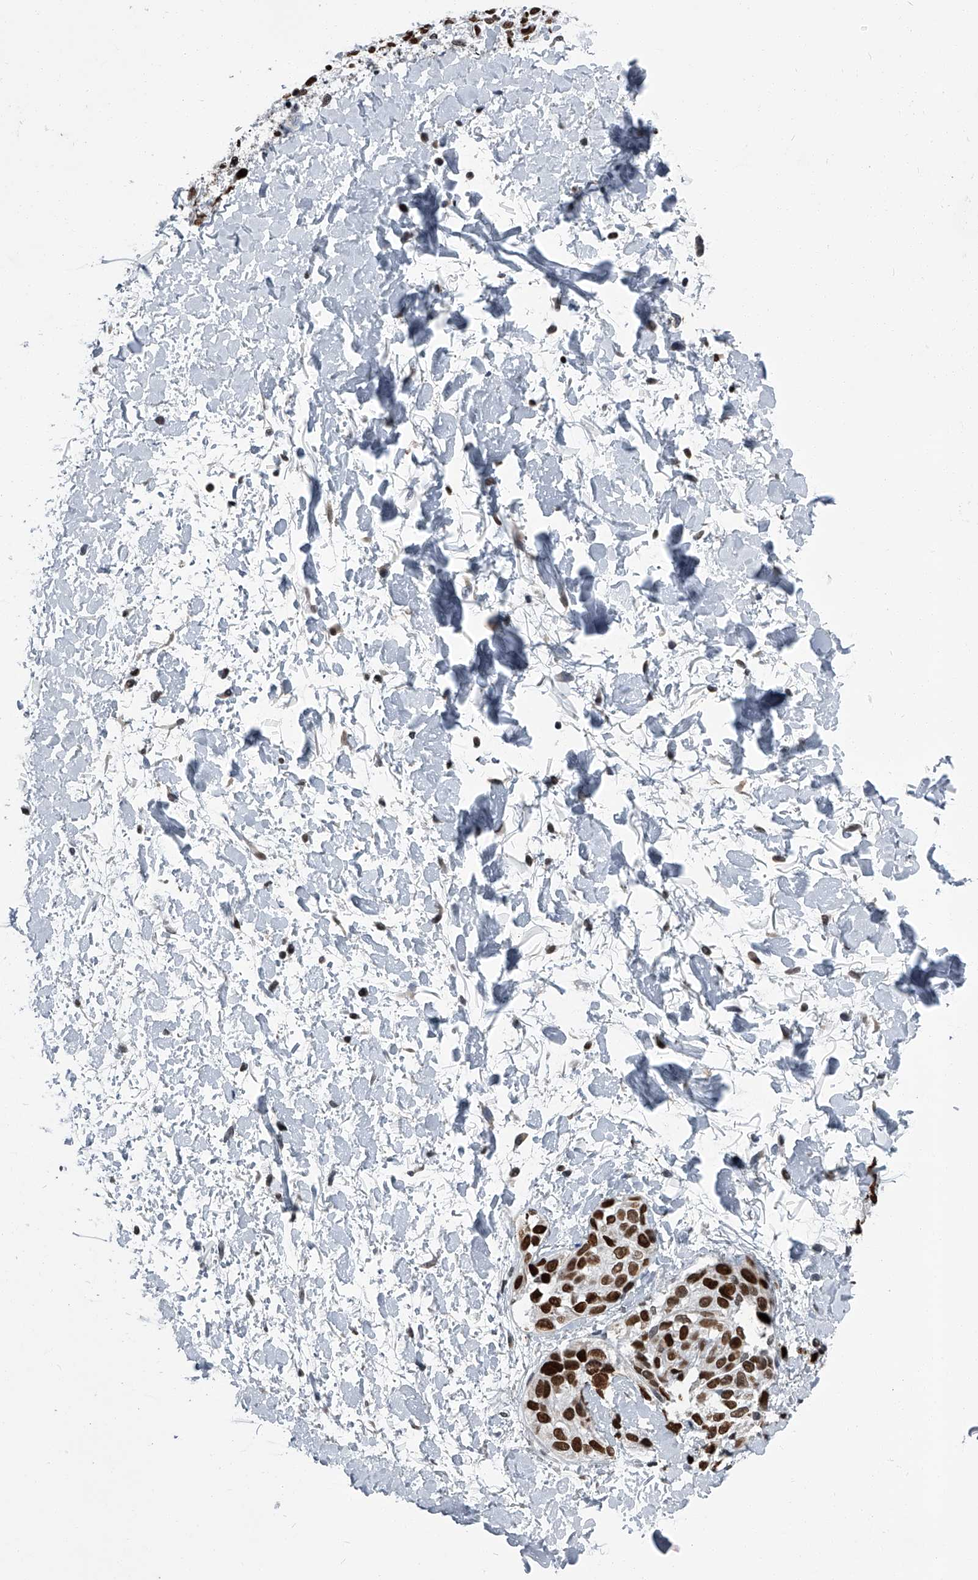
{"staining": {"intensity": "strong", "quantity": ">75%", "location": "nuclear"}, "tissue": "melanoma", "cell_type": "Tumor cells", "image_type": "cancer", "snomed": [{"axis": "morphology", "description": "Malignant melanoma, Metastatic site"}, {"axis": "topography", "description": "Skin"}], "caption": "Immunohistochemical staining of malignant melanoma (metastatic site) displays high levels of strong nuclear expression in about >75% of tumor cells. Immunohistochemistry (ihc) stains the protein in brown and the nuclei are stained blue.", "gene": "SIM2", "patient": {"sex": "female", "age": 72}}